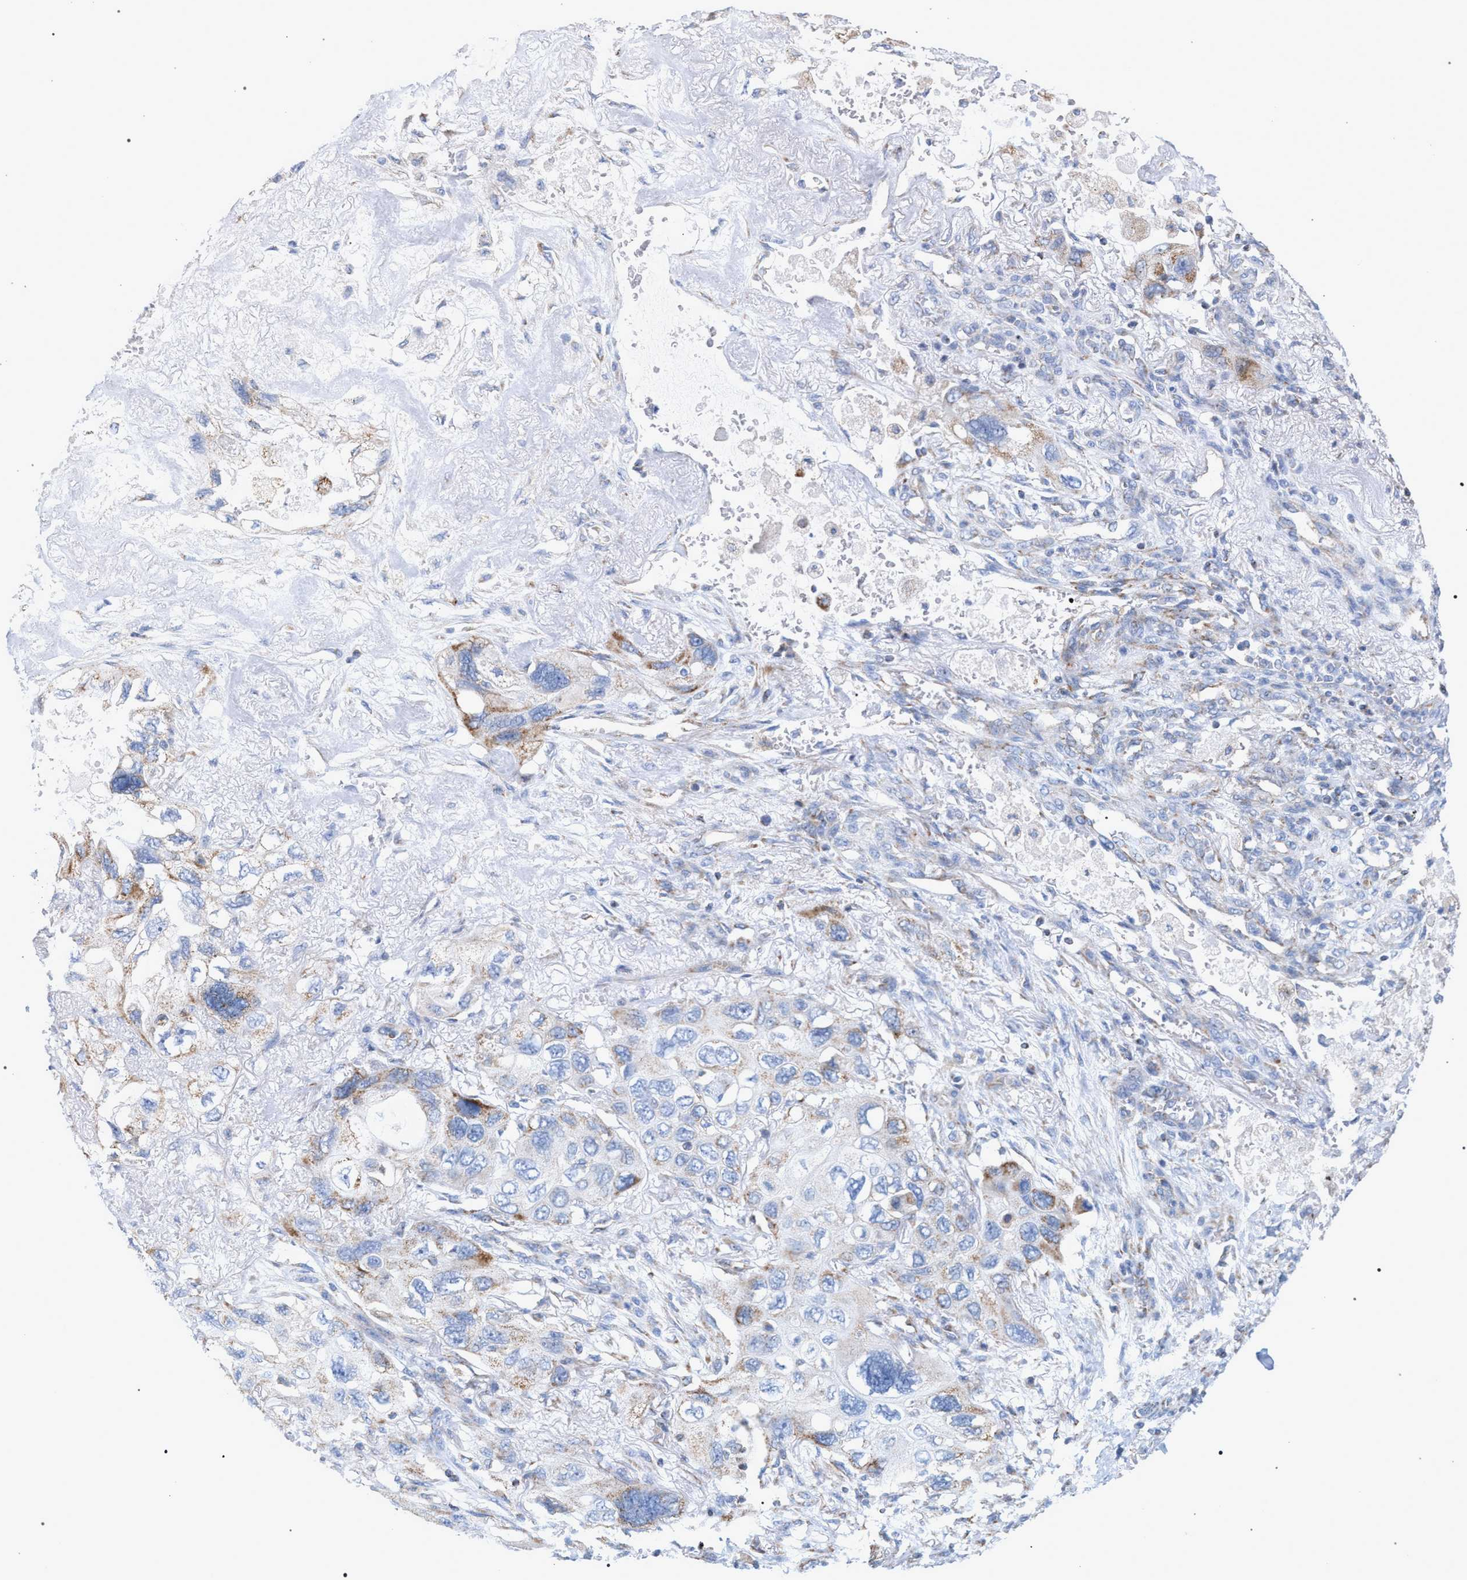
{"staining": {"intensity": "moderate", "quantity": "25%-75%", "location": "cytoplasmic/membranous"}, "tissue": "lung cancer", "cell_type": "Tumor cells", "image_type": "cancer", "snomed": [{"axis": "morphology", "description": "Squamous cell carcinoma, NOS"}, {"axis": "topography", "description": "Lung"}], "caption": "An image of human lung cancer stained for a protein exhibits moderate cytoplasmic/membranous brown staining in tumor cells. (DAB = brown stain, brightfield microscopy at high magnification).", "gene": "ECI2", "patient": {"sex": "female", "age": 73}}